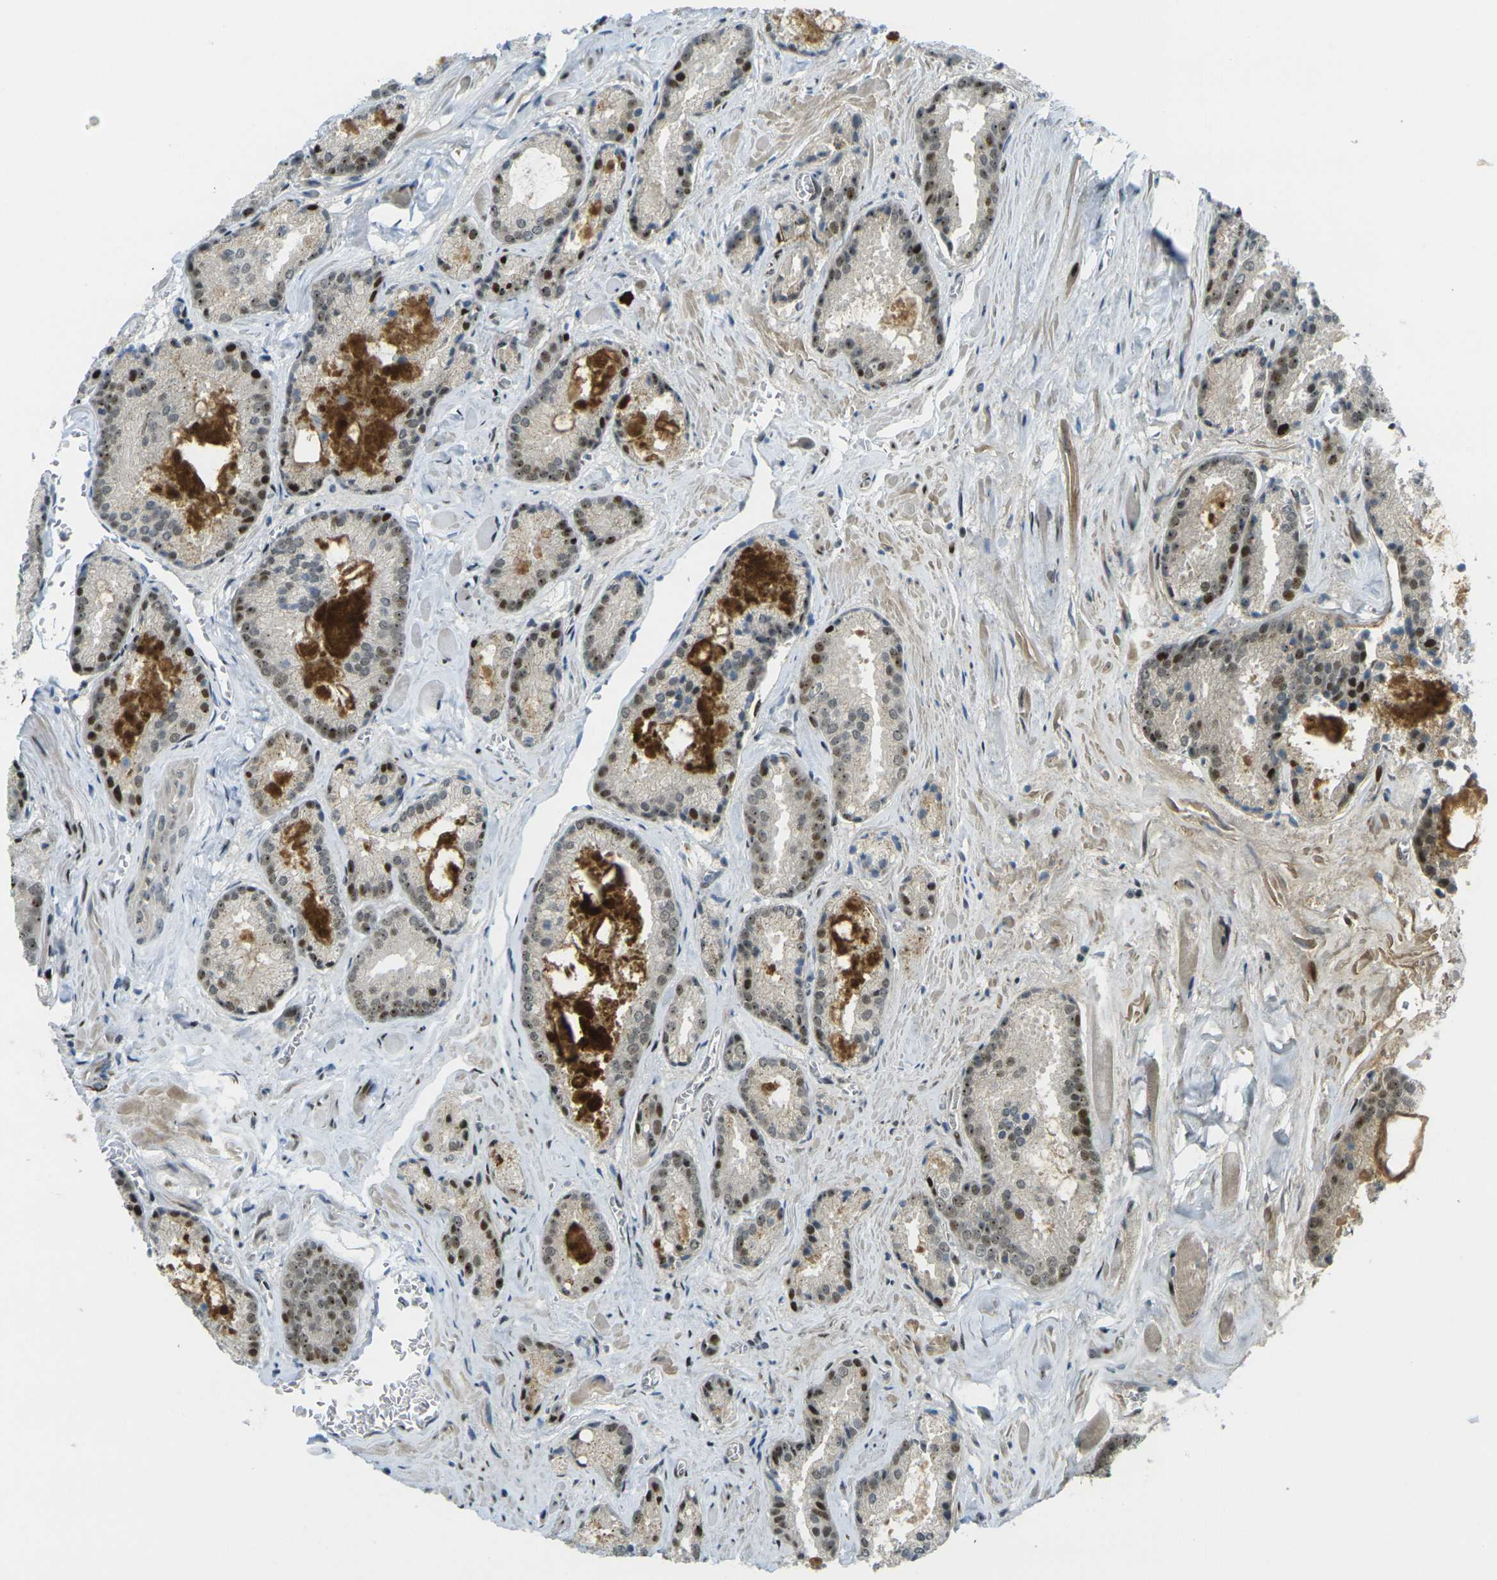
{"staining": {"intensity": "strong", "quantity": ">75%", "location": "nuclear"}, "tissue": "prostate cancer", "cell_type": "Tumor cells", "image_type": "cancer", "snomed": [{"axis": "morphology", "description": "Adenocarcinoma, Low grade"}, {"axis": "topography", "description": "Prostate"}], "caption": "The micrograph displays staining of prostate cancer, revealing strong nuclear protein staining (brown color) within tumor cells.", "gene": "UBE2C", "patient": {"sex": "male", "age": 64}}